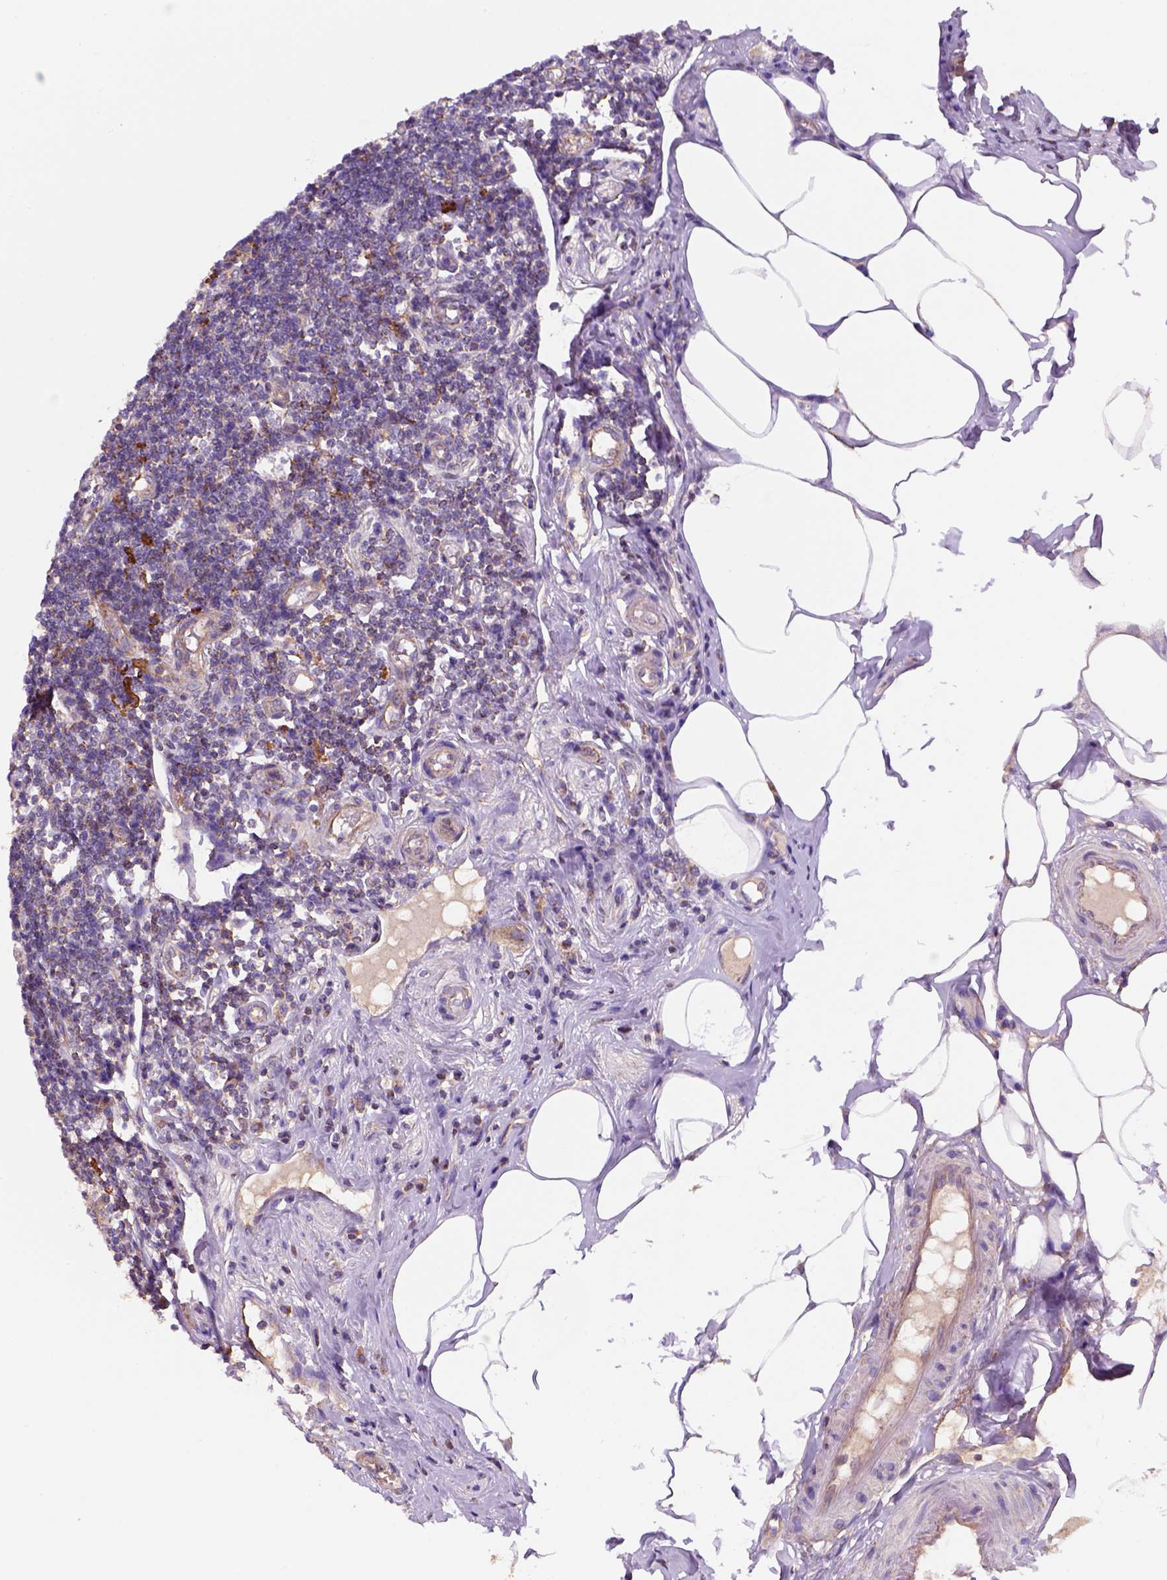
{"staining": {"intensity": "strong", "quantity": ">75%", "location": "cytoplasmic/membranous"}, "tissue": "appendix", "cell_type": "Glandular cells", "image_type": "normal", "snomed": [{"axis": "morphology", "description": "Normal tissue, NOS"}, {"axis": "topography", "description": "Appendix"}], "caption": "DAB (3,3'-diaminobenzidine) immunohistochemical staining of normal appendix displays strong cytoplasmic/membranous protein staining in about >75% of glandular cells.", "gene": "WARS2", "patient": {"sex": "female", "age": 57}}